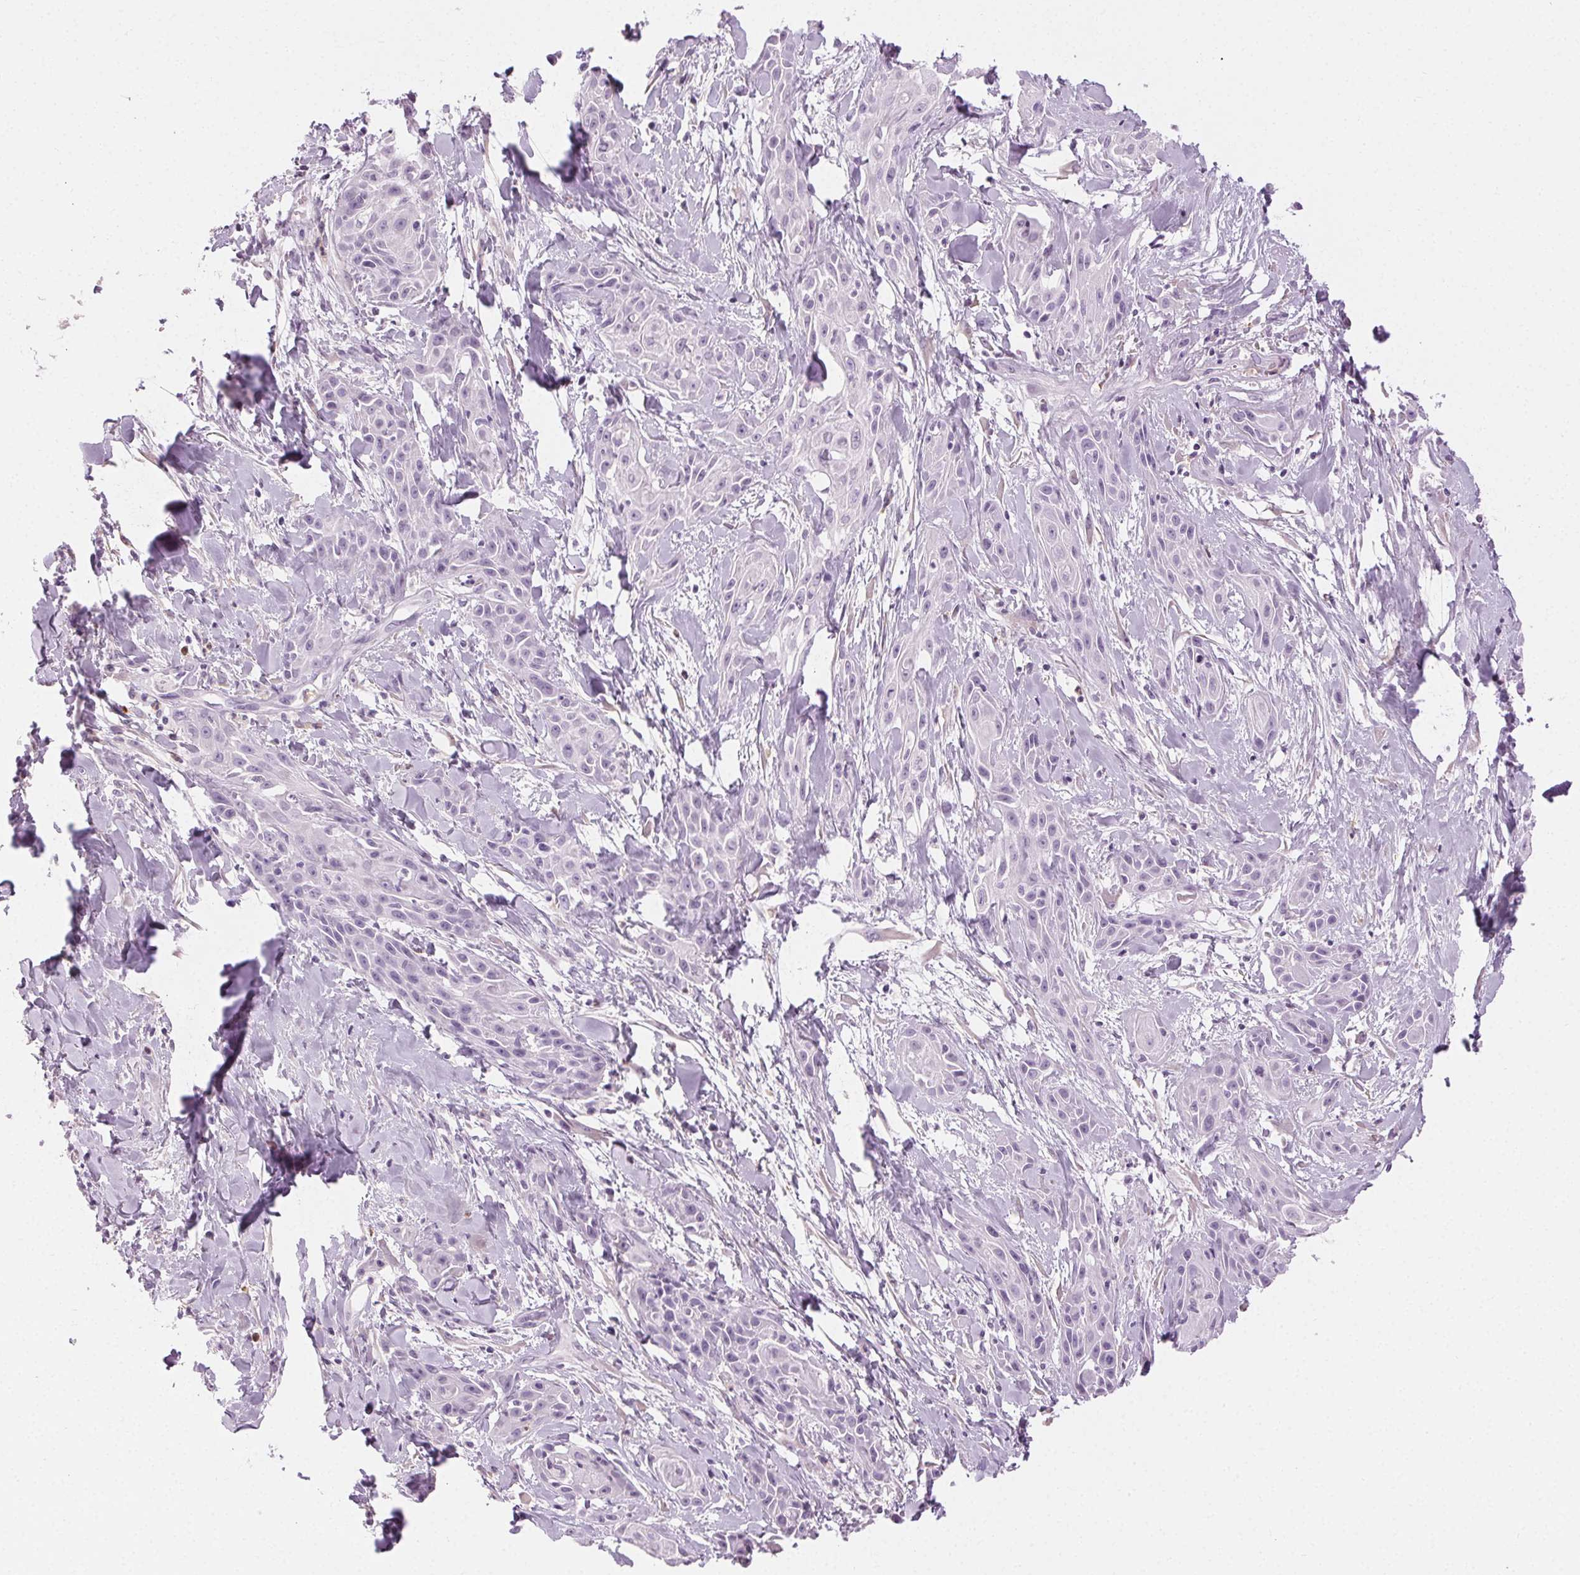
{"staining": {"intensity": "negative", "quantity": "none", "location": "none"}, "tissue": "skin cancer", "cell_type": "Tumor cells", "image_type": "cancer", "snomed": [{"axis": "morphology", "description": "Squamous cell carcinoma, NOS"}, {"axis": "topography", "description": "Skin"}, {"axis": "topography", "description": "Anal"}], "caption": "DAB (3,3'-diaminobenzidine) immunohistochemical staining of human skin squamous cell carcinoma shows no significant staining in tumor cells. The staining was performed using DAB (3,3'-diaminobenzidine) to visualize the protein expression in brown, while the nuclei were stained in blue with hematoxylin (Magnification: 20x).", "gene": "MPO", "patient": {"sex": "male", "age": 64}}